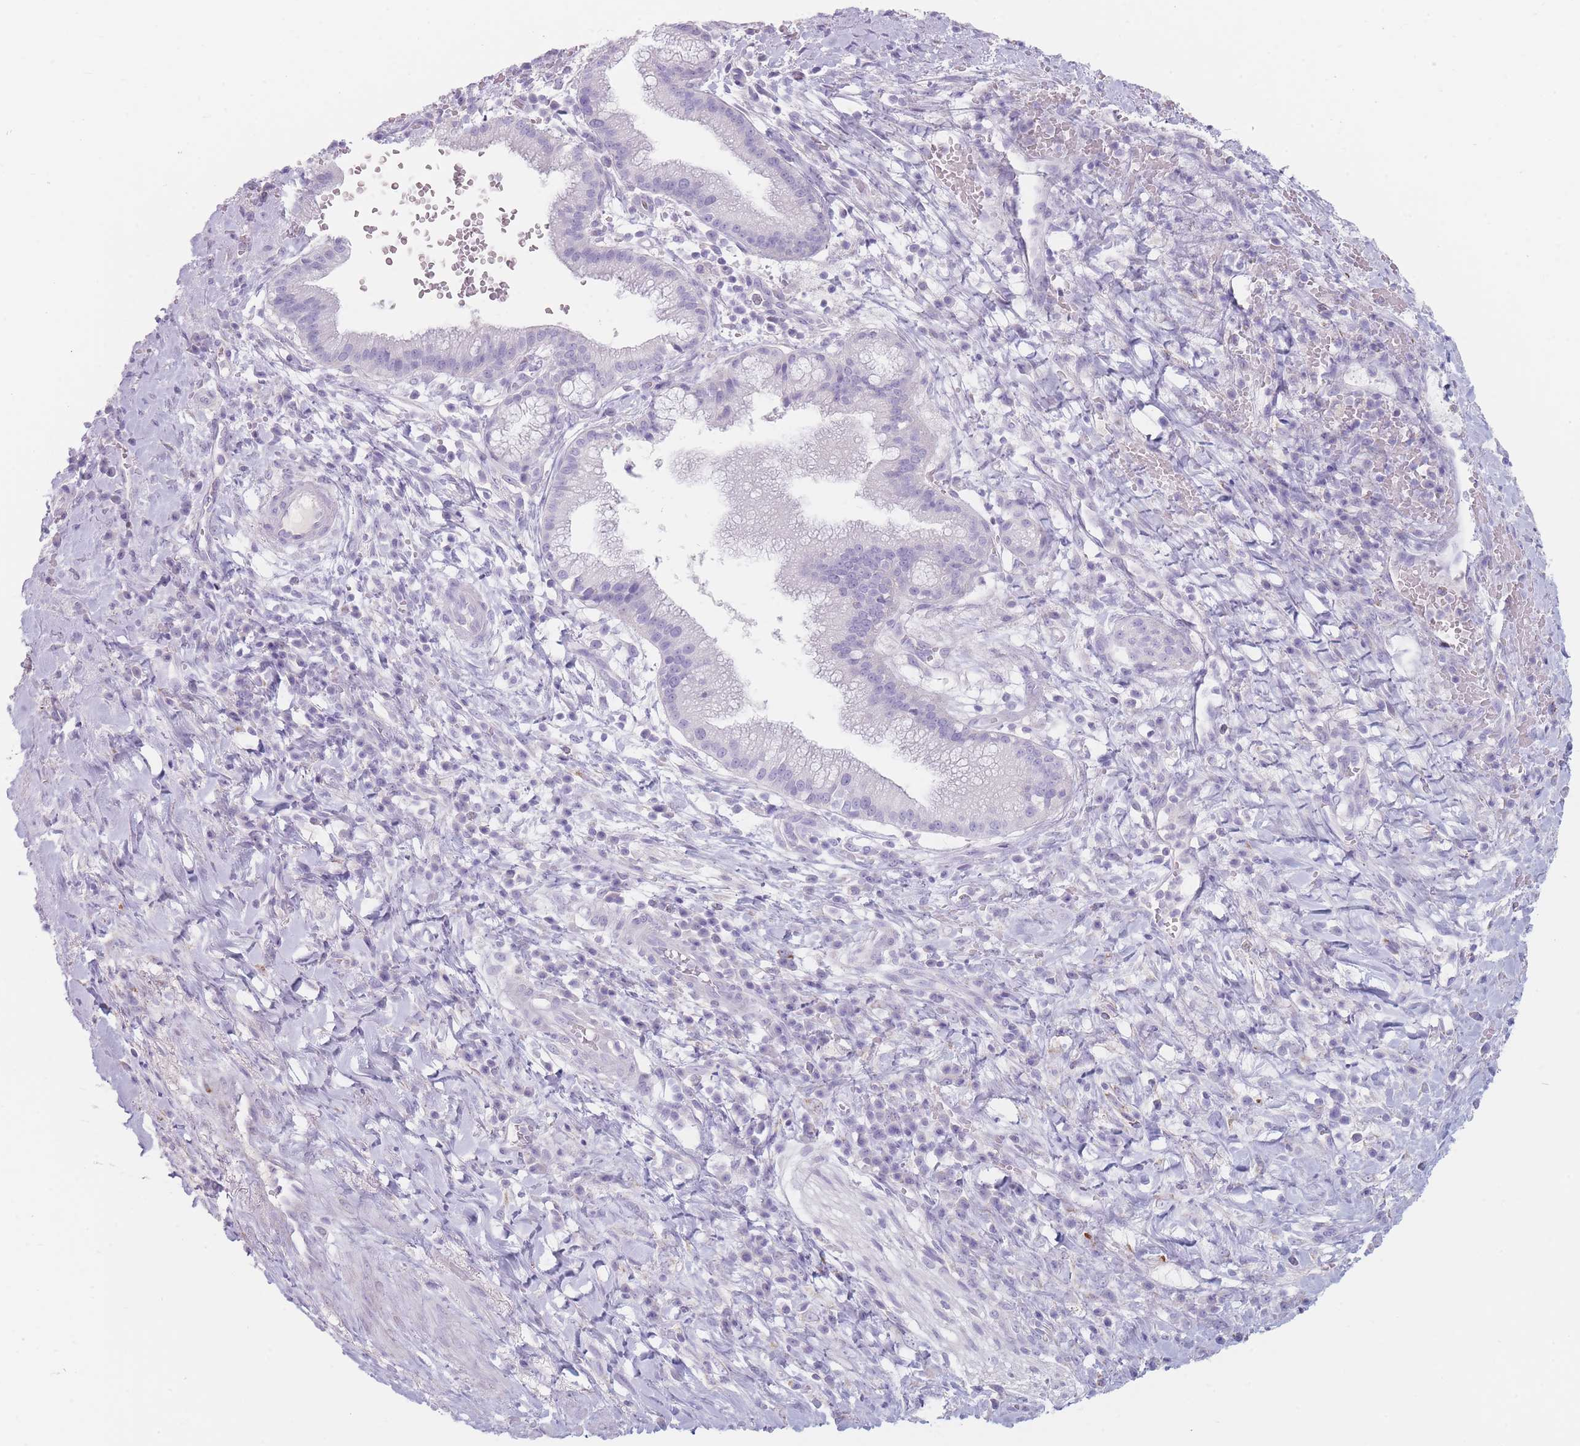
{"staining": {"intensity": "negative", "quantity": "none", "location": "none"}, "tissue": "pancreatic cancer", "cell_type": "Tumor cells", "image_type": "cancer", "snomed": [{"axis": "morphology", "description": "Adenocarcinoma, NOS"}, {"axis": "topography", "description": "Pancreas"}], "caption": "An immunohistochemistry histopathology image of adenocarcinoma (pancreatic) is shown. There is no staining in tumor cells of adenocarcinoma (pancreatic).", "gene": "GPR12", "patient": {"sex": "male", "age": 72}}